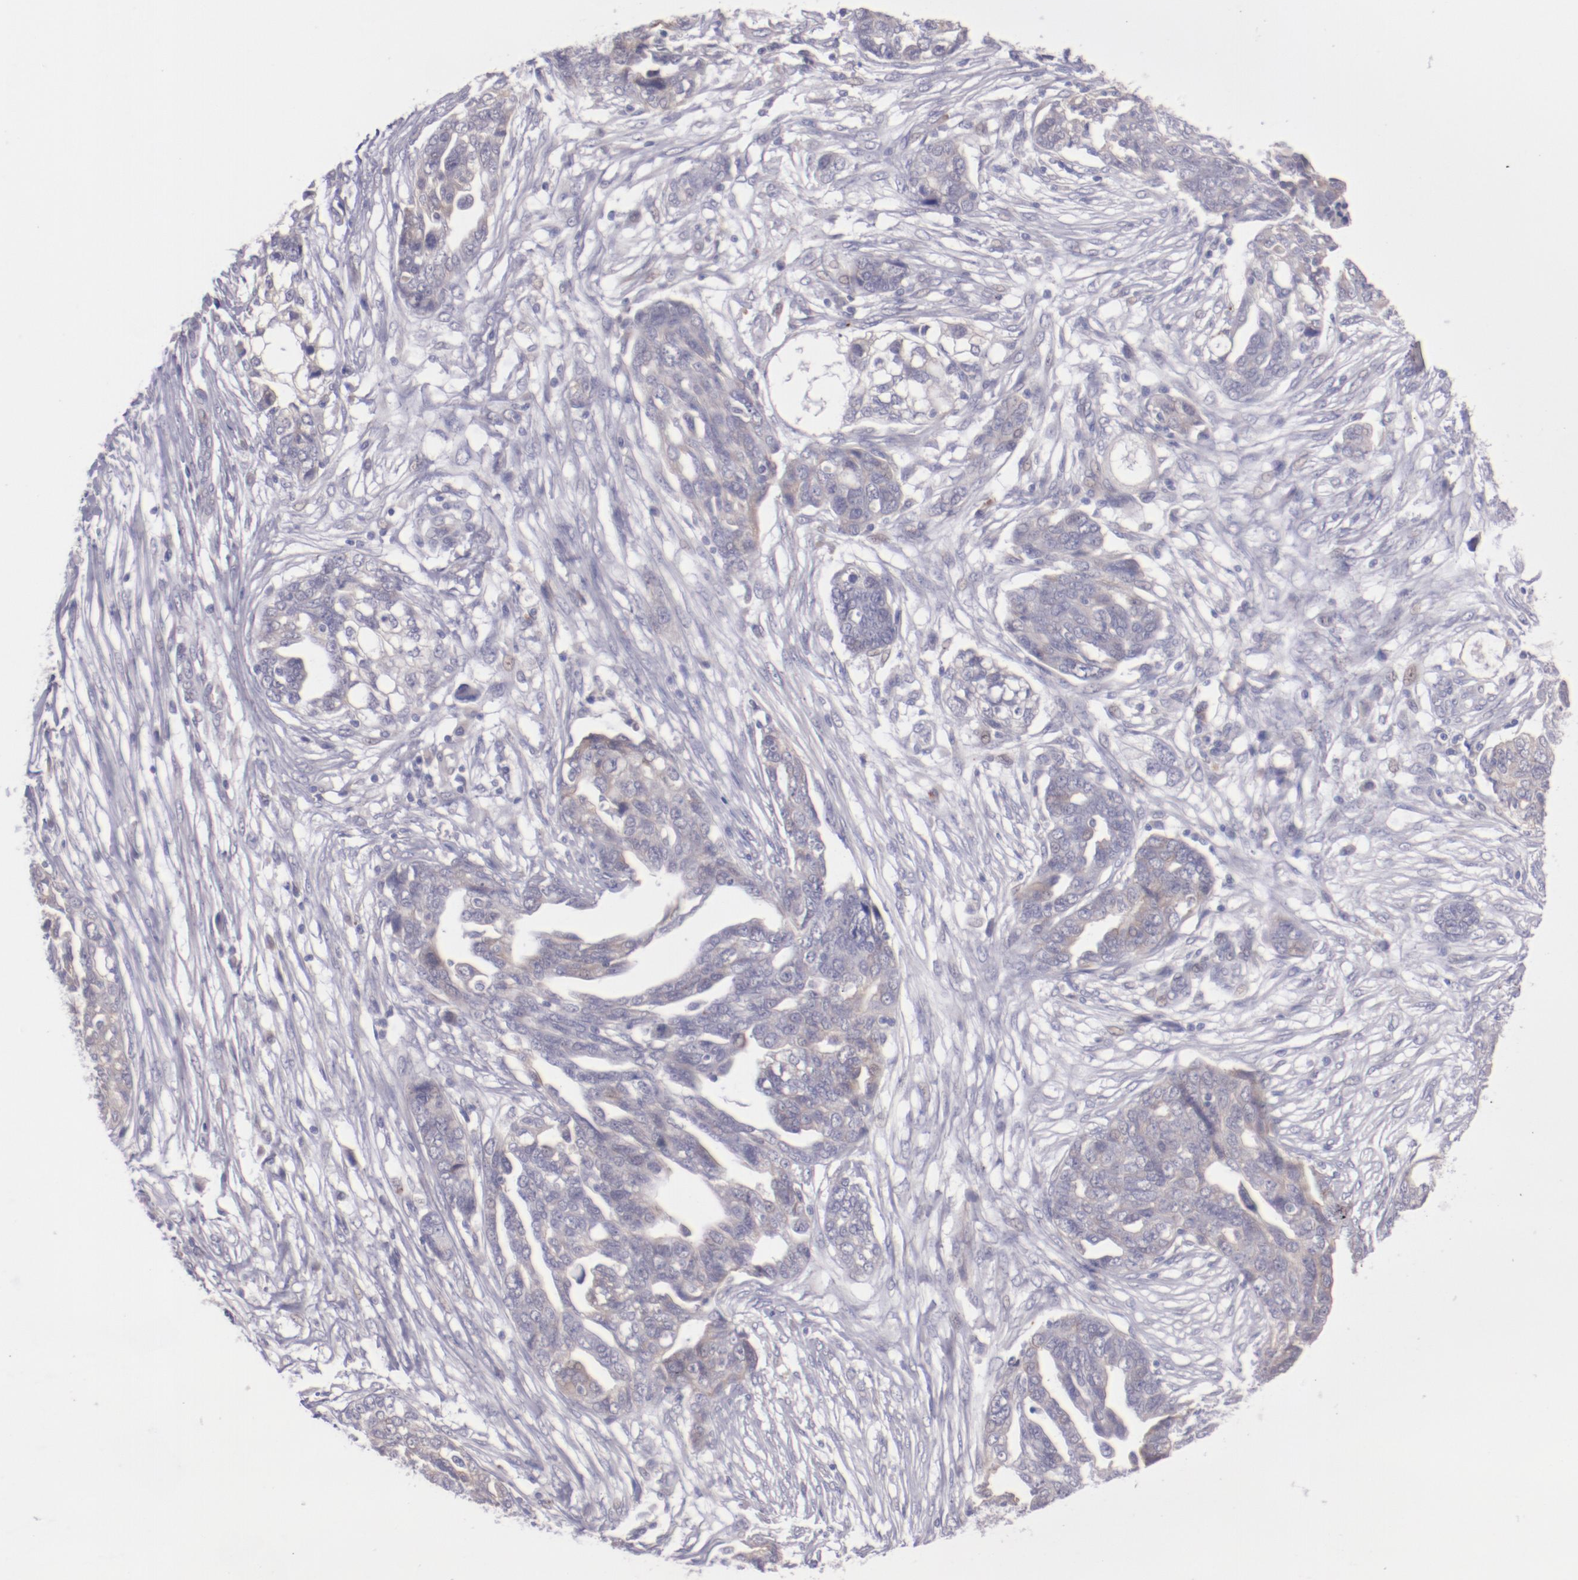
{"staining": {"intensity": "negative", "quantity": "none", "location": "none"}, "tissue": "ovarian cancer", "cell_type": "Tumor cells", "image_type": "cancer", "snomed": [{"axis": "morphology", "description": "Normal tissue, NOS"}, {"axis": "morphology", "description": "Cystadenocarcinoma, serous, NOS"}, {"axis": "topography", "description": "Fallopian tube"}, {"axis": "topography", "description": "Ovary"}], "caption": "Human ovarian cancer stained for a protein using immunohistochemistry (IHC) displays no staining in tumor cells.", "gene": "TRAF3", "patient": {"sex": "female", "age": 56}}